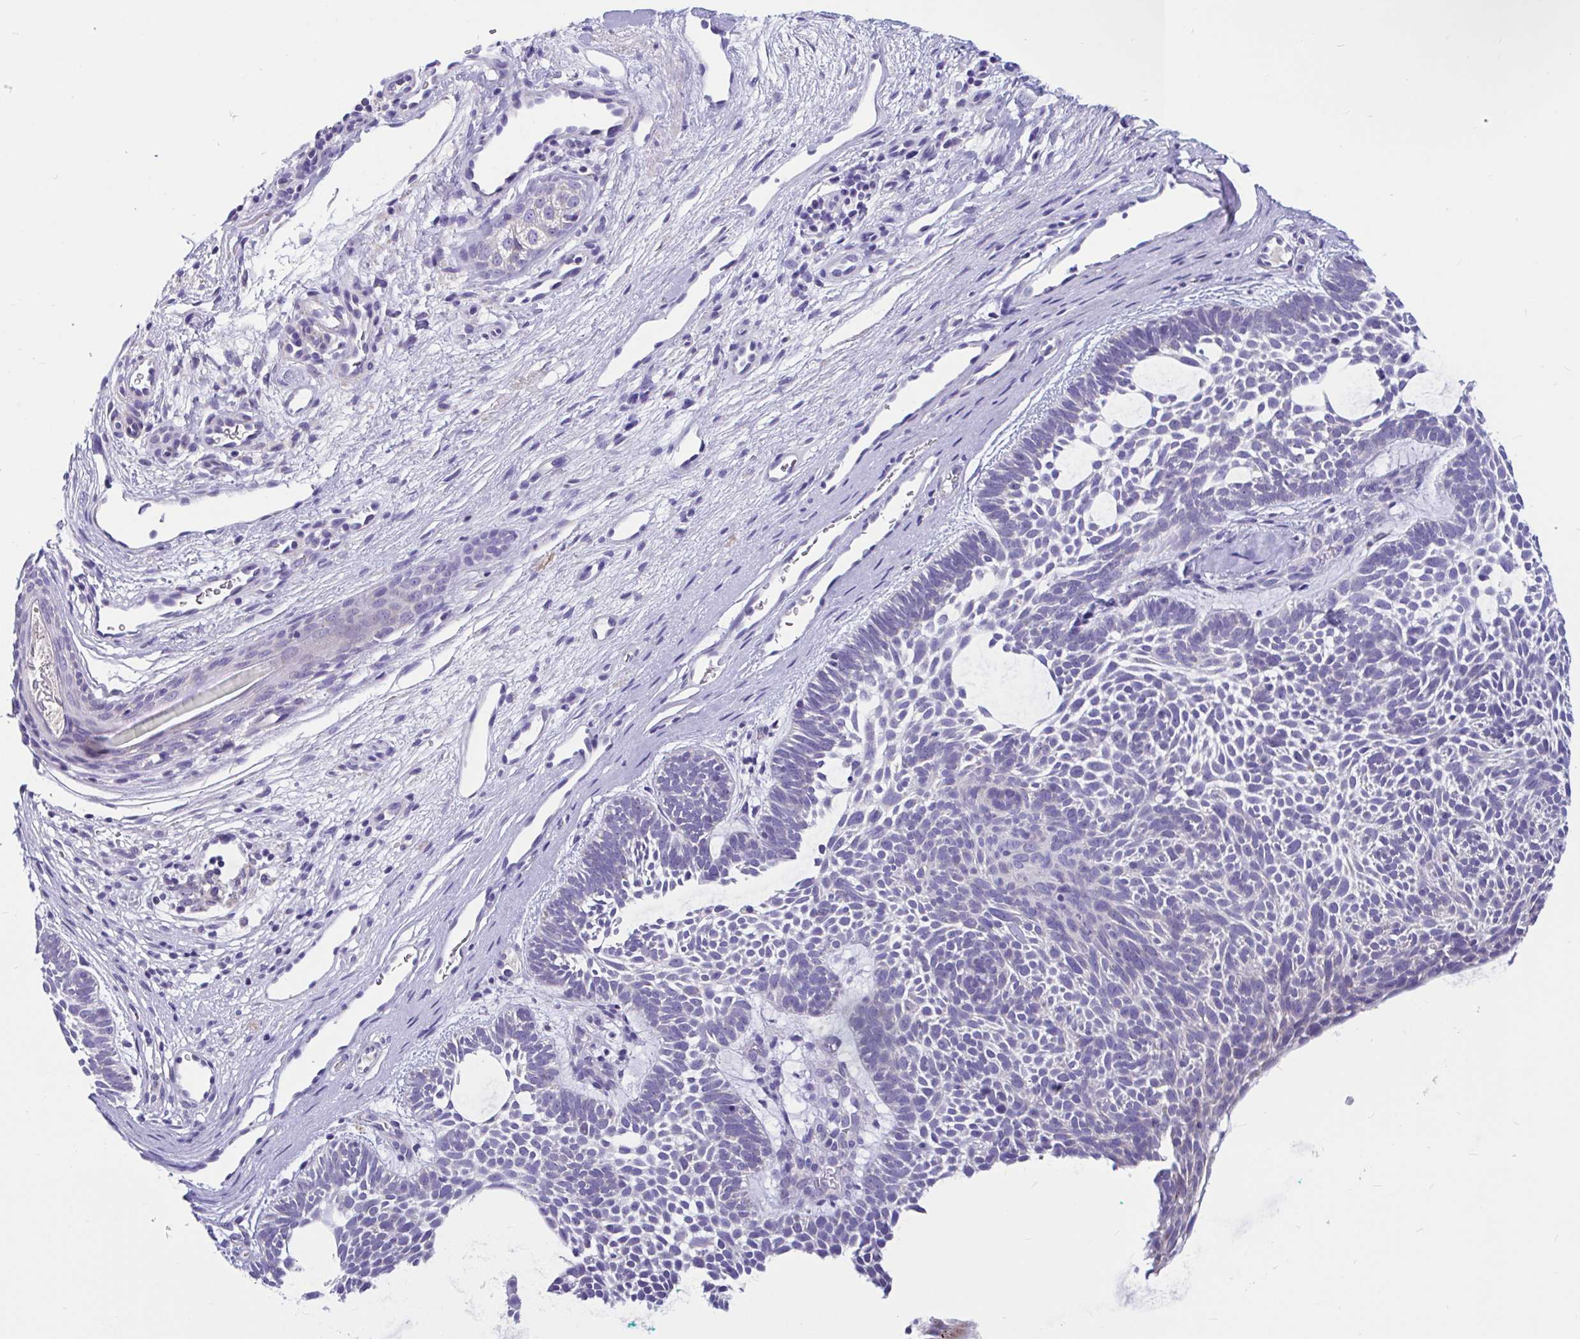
{"staining": {"intensity": "negative", "quantity": "none", "location": "none"}, "tissue": "skin cancer", "cell_type": "Tumor cells", "image_type": "cancer", "snomed": [{"axis": "morphology", "description": "Basal cell carcinoma"}, {"axis": "topography", "description": "Skin"}, {"axis": "topography", "description": "Skin of face"}], "caption": "IHC image of human skin basal cell carcinoma stained for a protein (brown), which shows no staining in tumor cells.", "gene": "OR13A1", "patient": {"sex": "male", "age": 83}}